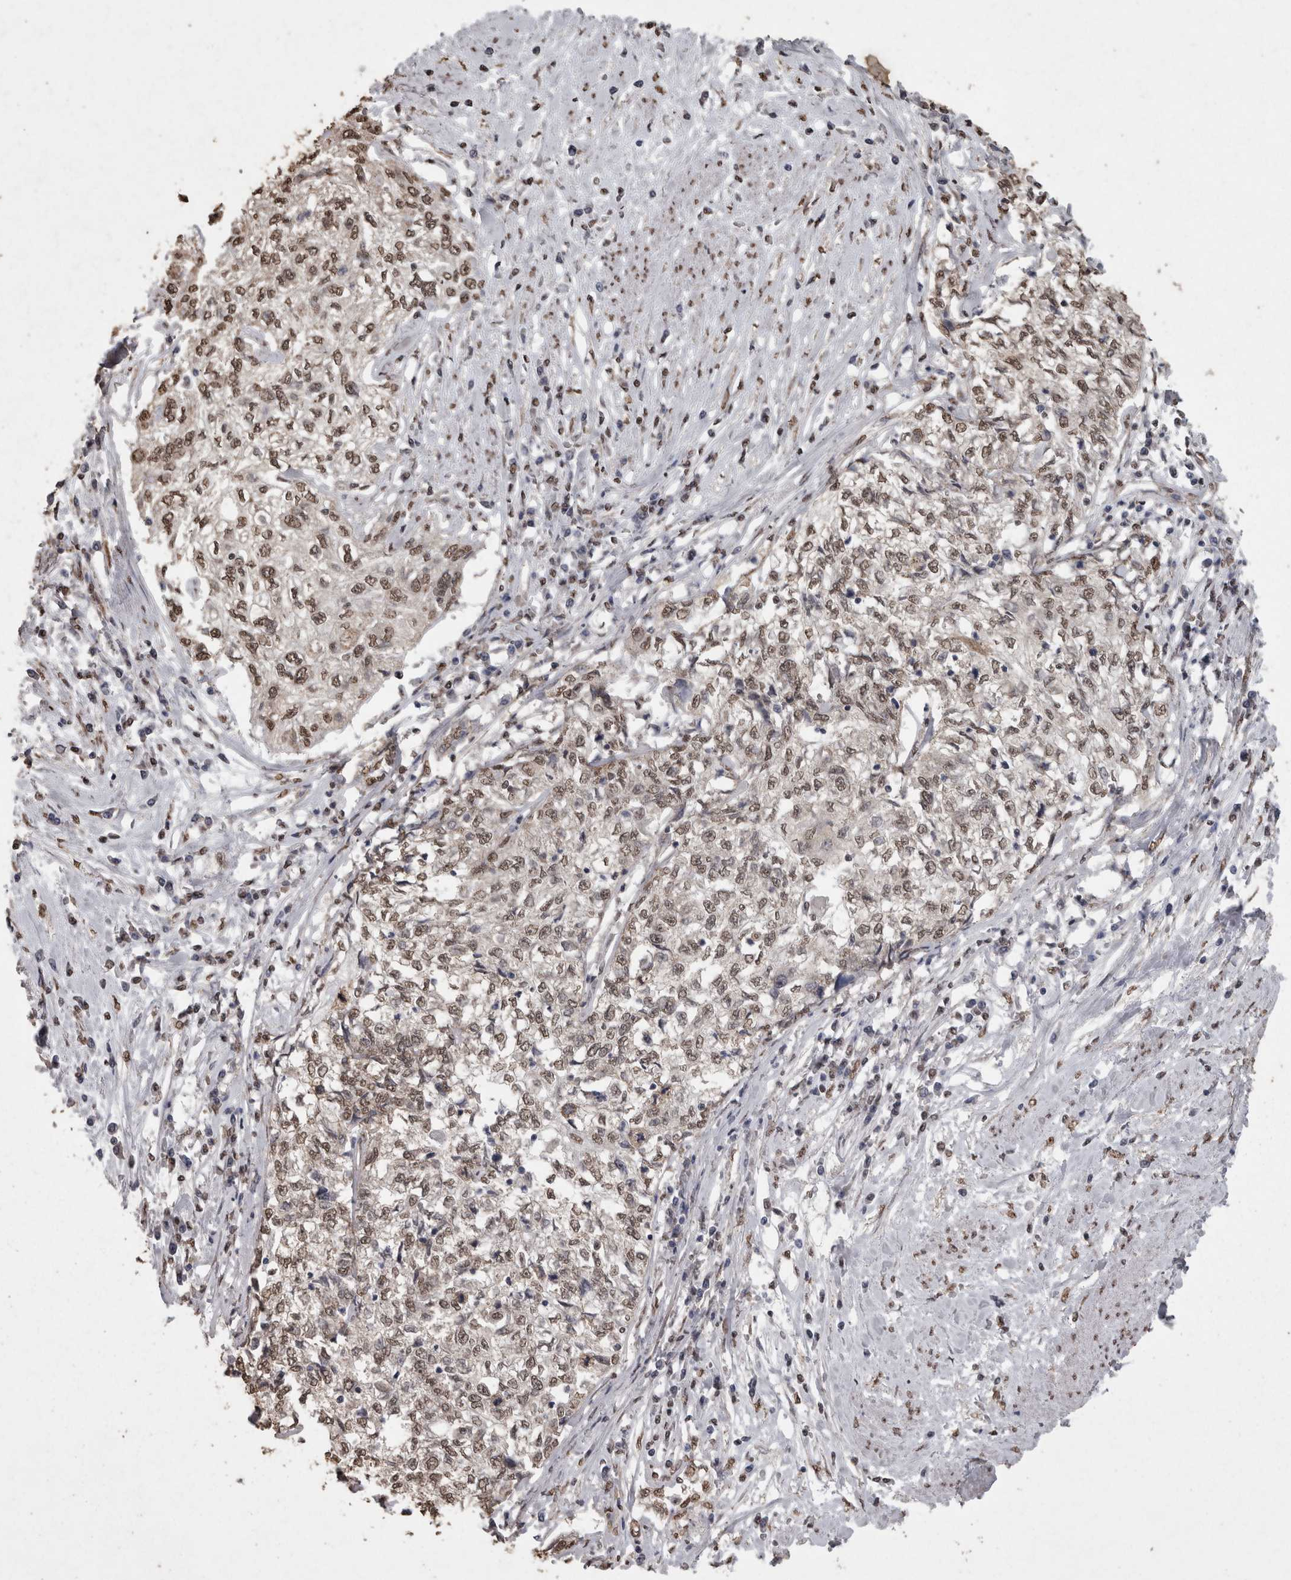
{"staining": {"intensity": "moderate", "quantity": ">75%", "location": "nuclear"}, "tissue": "cervical cancer", "cell_type": "Tumor cells", "image_type": "cancer", "snomed": [{"axis": "morphology", "description": "Squamous cell carcinoma, NOS"}, {"axis": "topography", "description": "Cervix"}], "caption": "DAB immunohistochemical staining of squamous cell carcinoma (cervical) reveals moderate nuclear protein positivity in about >75% of tumor cells.", "gene": "SMAD7", "patient": {"sex": "female", "age": 57}}